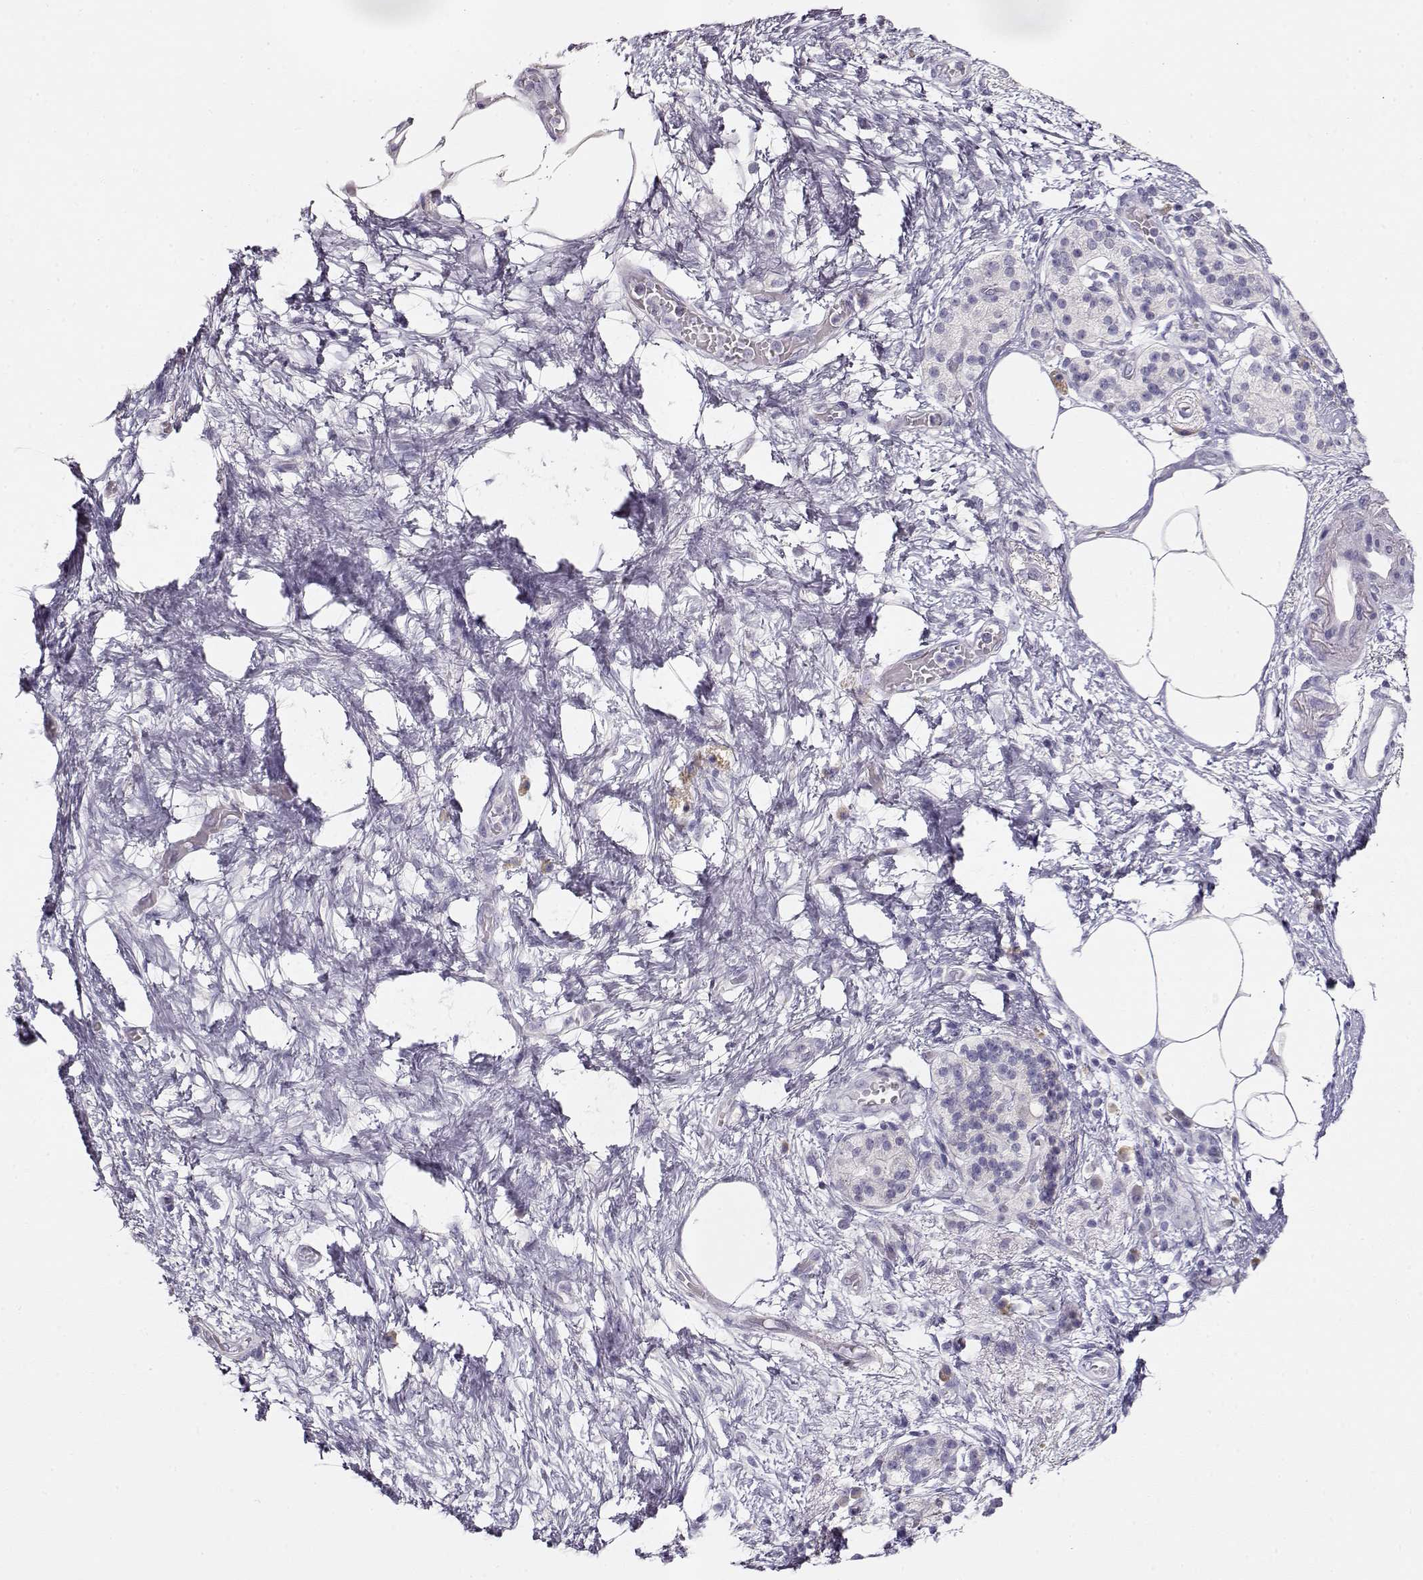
{"staining": {"intensity": "negative", "quantity": "none", "location": "none"}, "tissue": "pancreatic cancer", "cell_type": "Tumor cells", "image_type": "cancer", "snomed": [{"axis": "morphology", "description": "Adenocarcinoma, NOS"}, {"axis": "topography", "description": "Pancreas"}], "caption": "Human pancreatic cancer (adenocarcinoma) stained for a protein using immunohistochemistry (IHC) displays no expression in tumor cells.", "gene": "GLIPR1L2", "patient": {"sex": "female", "age": 72}}